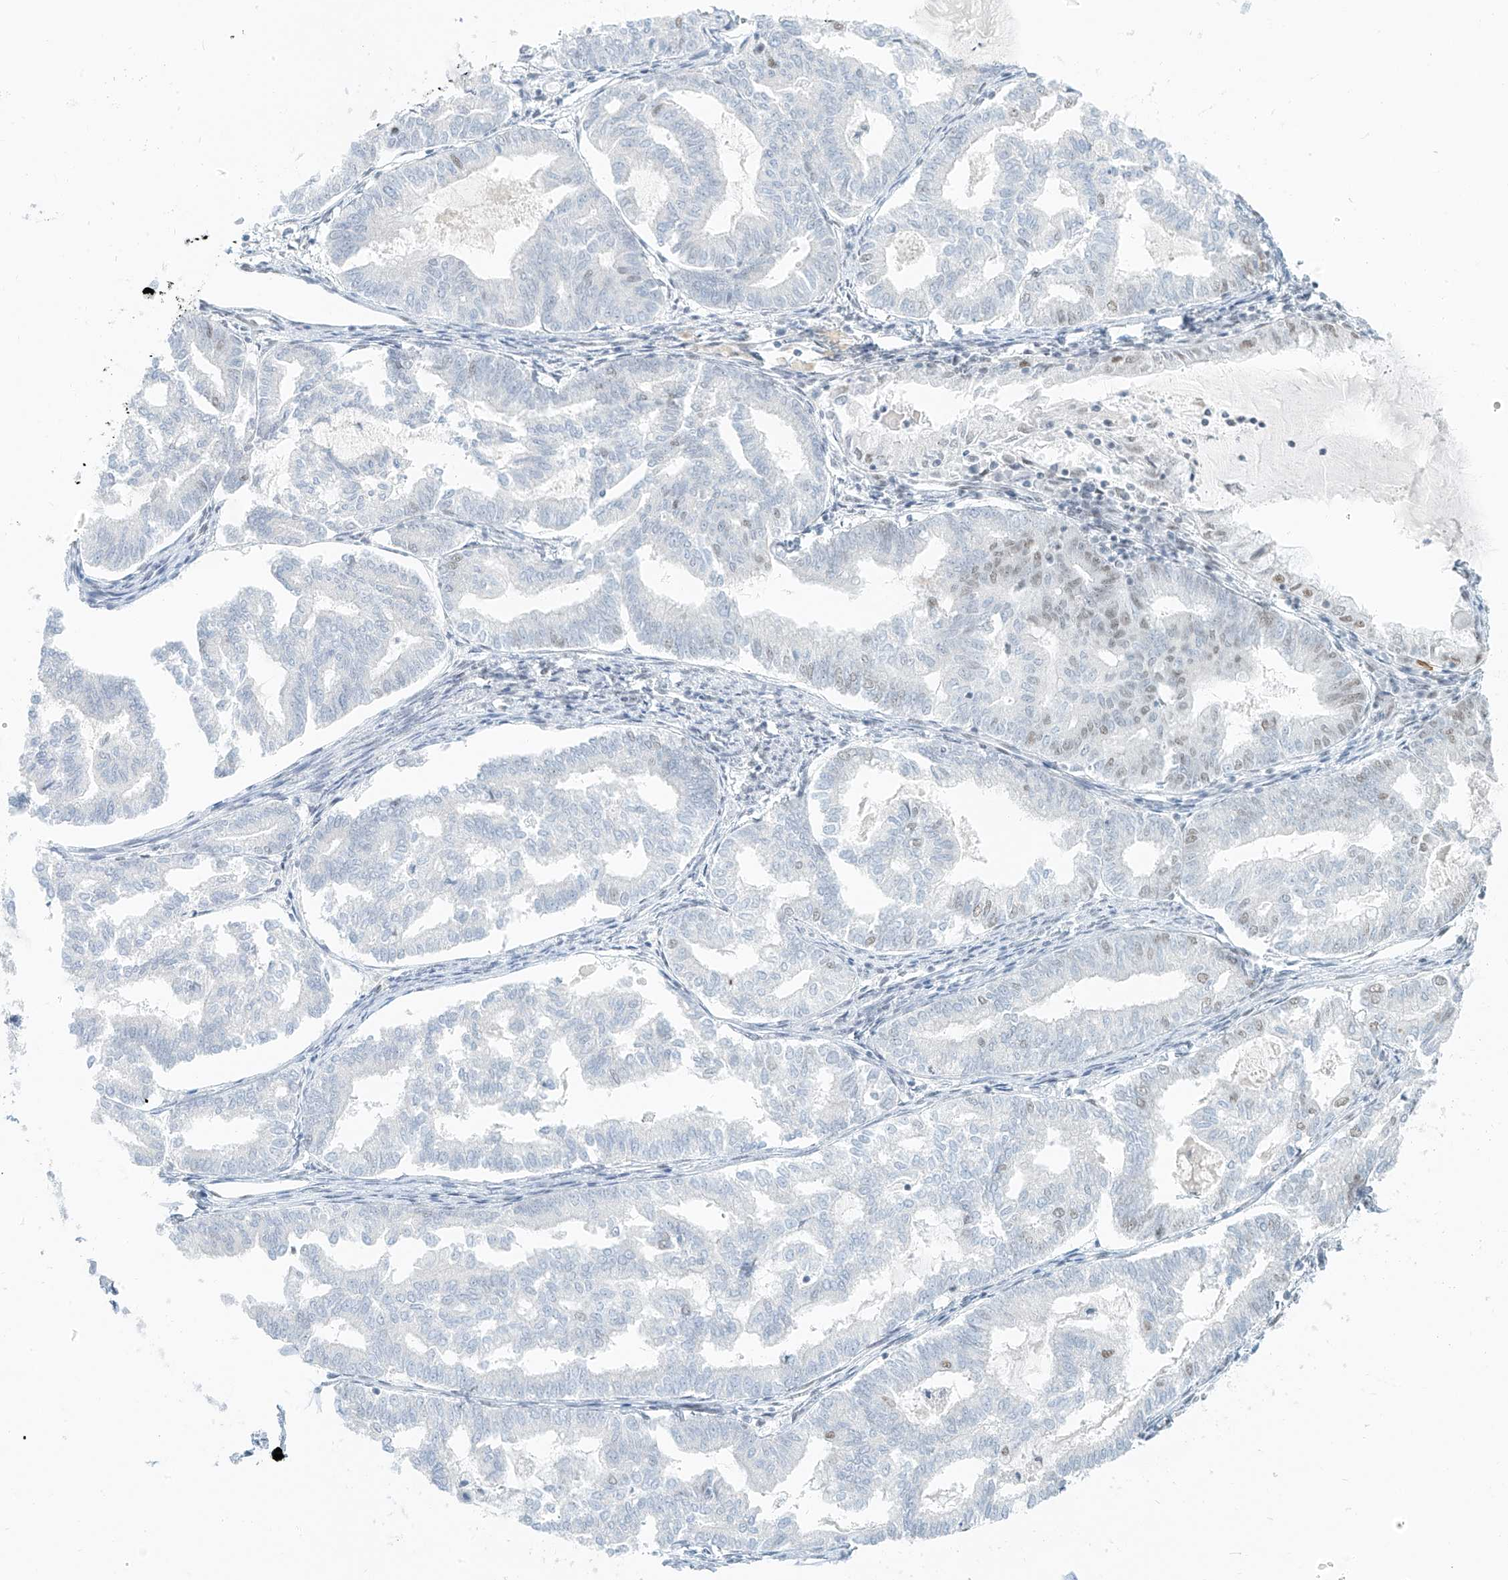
{"staining": {"intensity": "weak", "quantity": "<25%", "location": "nuclear"}, "tissue": "endometrial cancer", "cell_type": "Tumor cells", "image_type": "cancer", "snomed": [{"axis": "morphology", "description": "Adenocarcinoma, NOS"}, {"axis": "topography", "description": "Endometrium"}], "caption": "The IHC photomicrograph has no significant positivity in tumor cells of endometrial cancer (adenocarcinoma) tissue.", "gene": "PGC", "patient": {"sex": "female", "age": 79}}